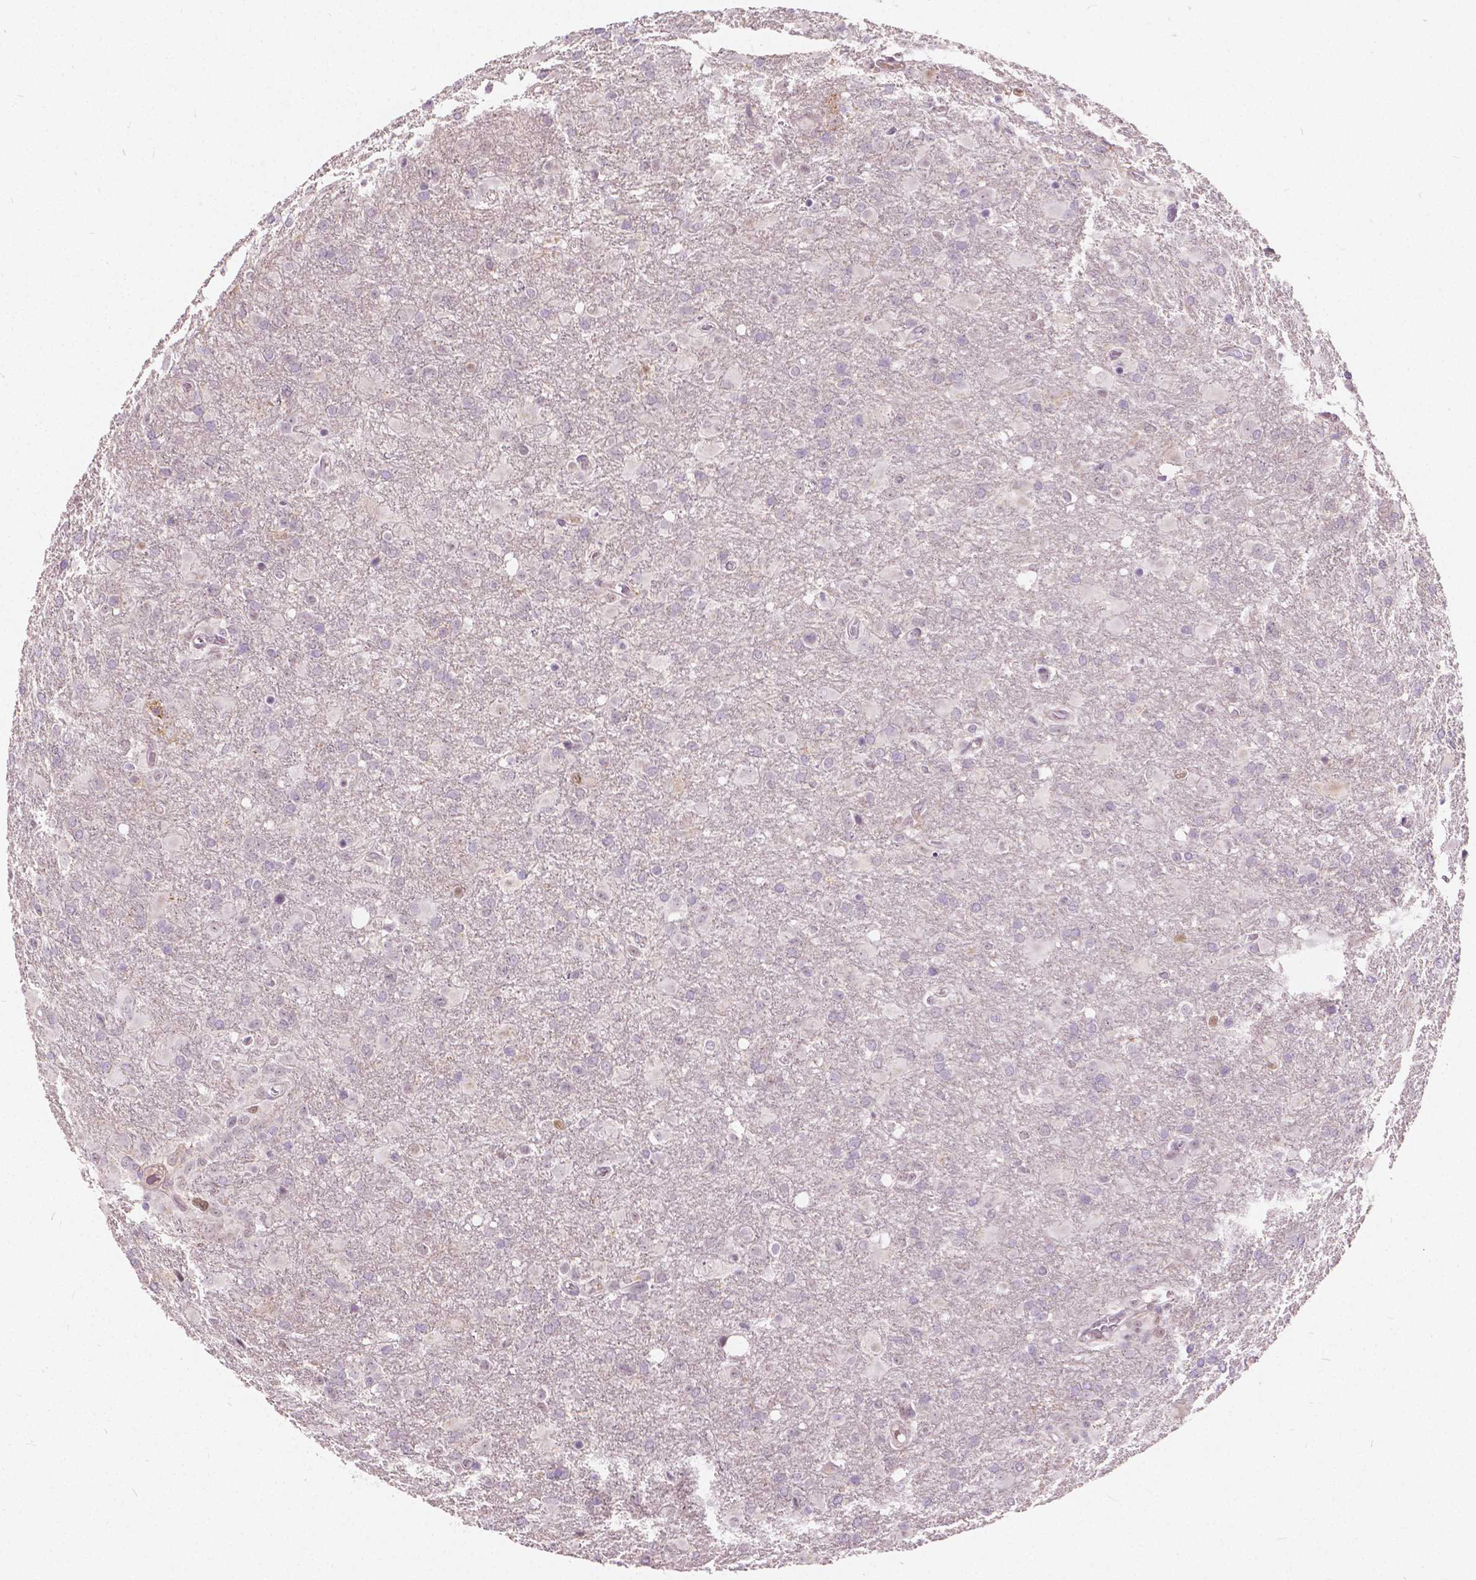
{"staining": {"intensity": "negative", "quantity": "none", "location": "none"}, "tissue": "glioma", "cell_type": "Tumor cells", "image_type": "cancer", "snomed": [{"axis": "morphology", "description": "Glioma, malignant, High grade"}, {"axis": "topography", "description": "Brain"}], "caption": "This is a photomicrograph of immunohistochemistry (IHC) staining of glioma, which shows no staining in tumor cells. (Immunohistochemistry, brightfield microscopy, high magnification).", "gene": "DLX6", "patient": {"sex": "male", "age": 68}}